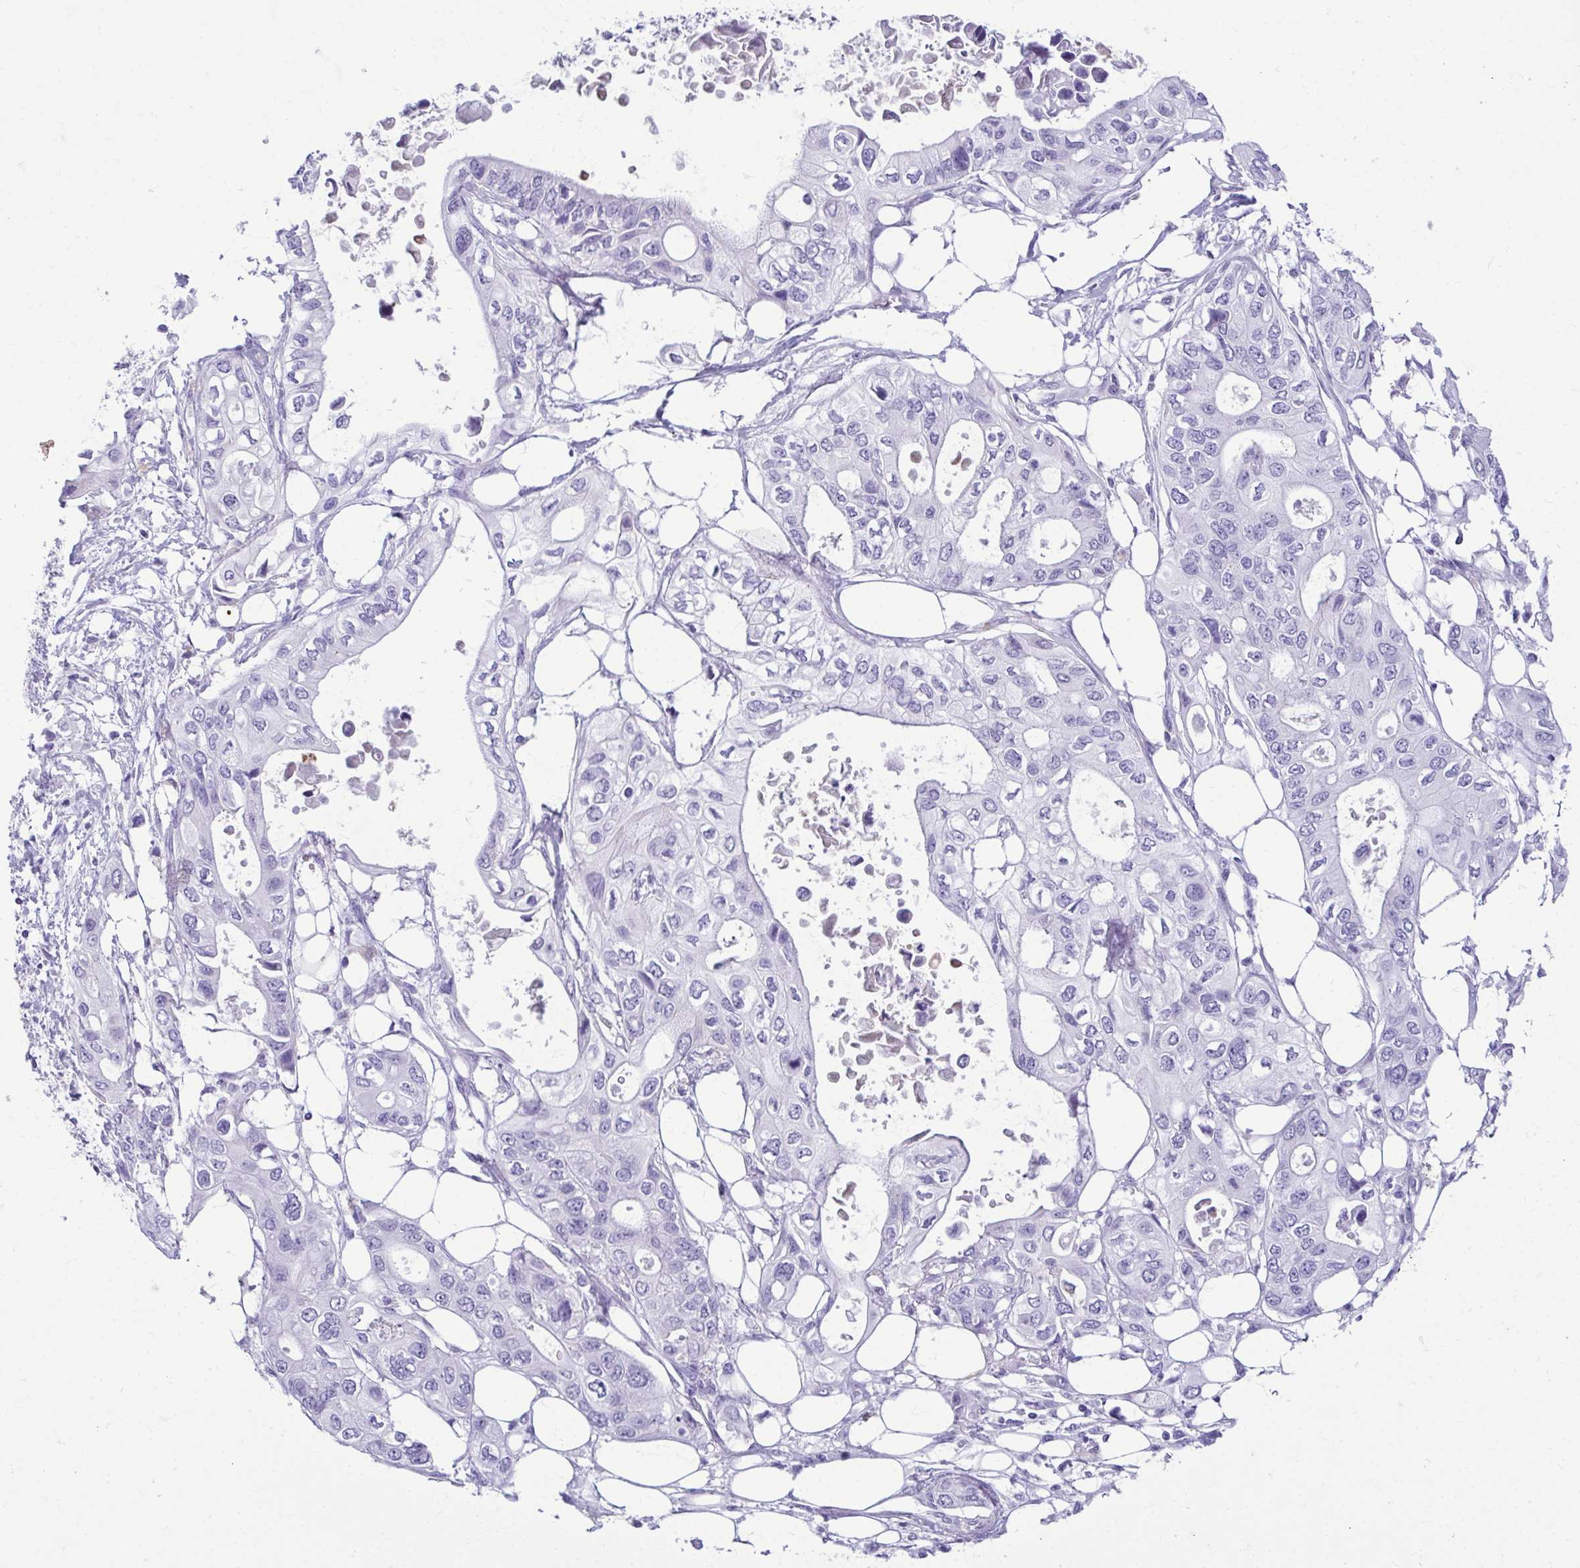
{"staining": {"intensity": "negative", "quantity": "none", "location": "none"}, "tissue": "pancreatic cancer", "cell_type": "Tumor cells", "image_type": "cancer", "snomed": [{"axis": "morphology", "description": "Adenocarcinoma, NOS"}, {"axis": "topography", "description": "Pancreas"}], "caption": "Protein analysis of pancreatic cancer (adenocarcinoma) reveals no significant expression in tumor cells. (DAB immunohistochemistry (IHC) with hematoxylin counter stain).", "gene": "SERPINI1", "patient": {"sex": "female", "age": 63}}